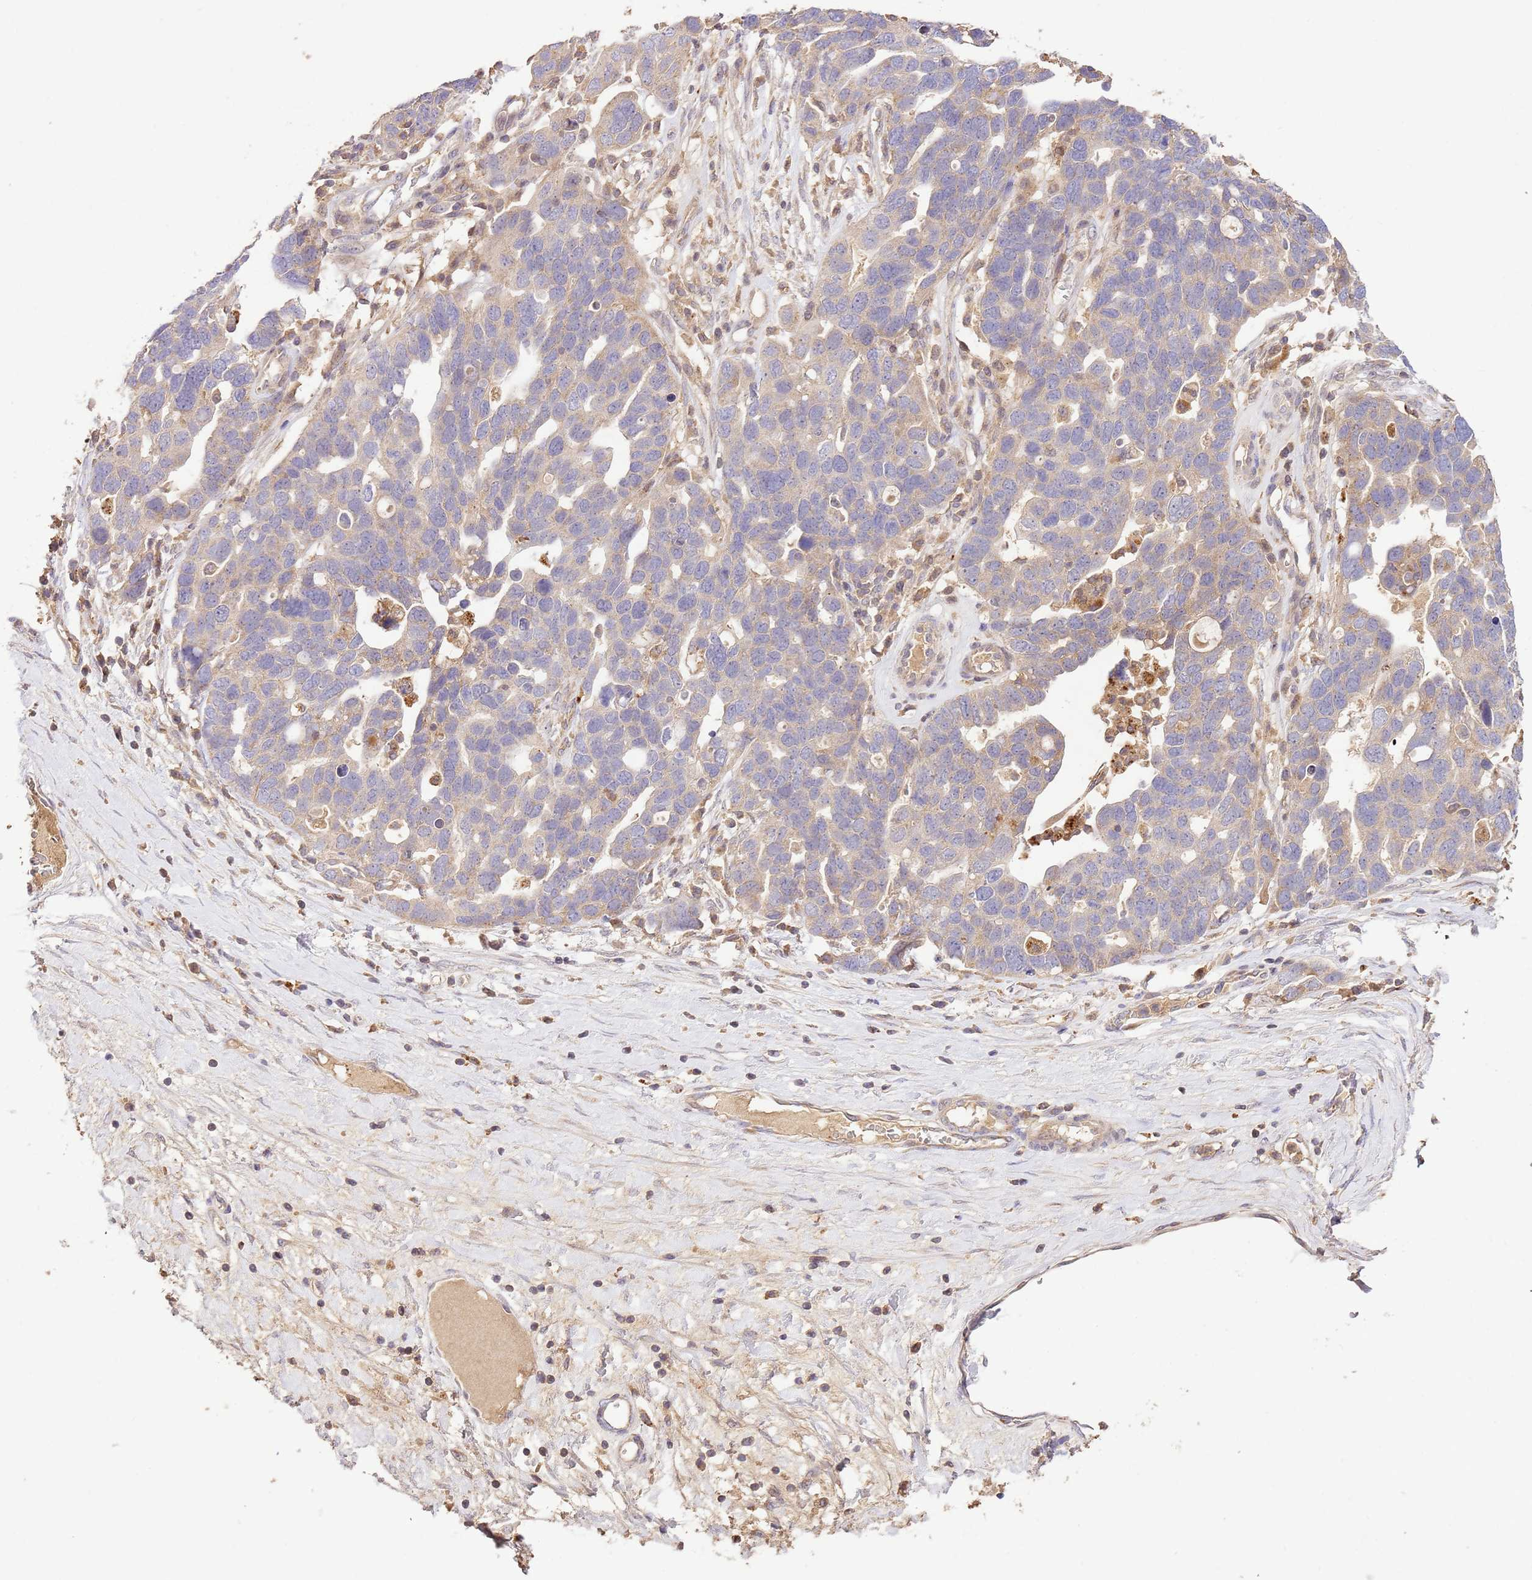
{"staining": {"intensity": "weak", "quantity": "<25%", "location": "cytoplasmic/membranous"}, "tissue": "ovarian cancer", "cell_type": "Tumor cells", "image_type": "cancer", "snomed": [{"axis": "morphology", "description": "Cystadenocarcinoma, serous, NOS"}, {"axis": "topography", "description": "Ovary"}], "caption": "Tumor cells are negative for brown protein staining in serous cystadenocarcinoma (ovarian). (DAB (3,3'-diaminobenzidine) immunohistochemistry (IHC) visualized using brightfield microscopy, high magnification).", "gene": "LRRC28", "patient": {"sex": "female", "age": 54}}